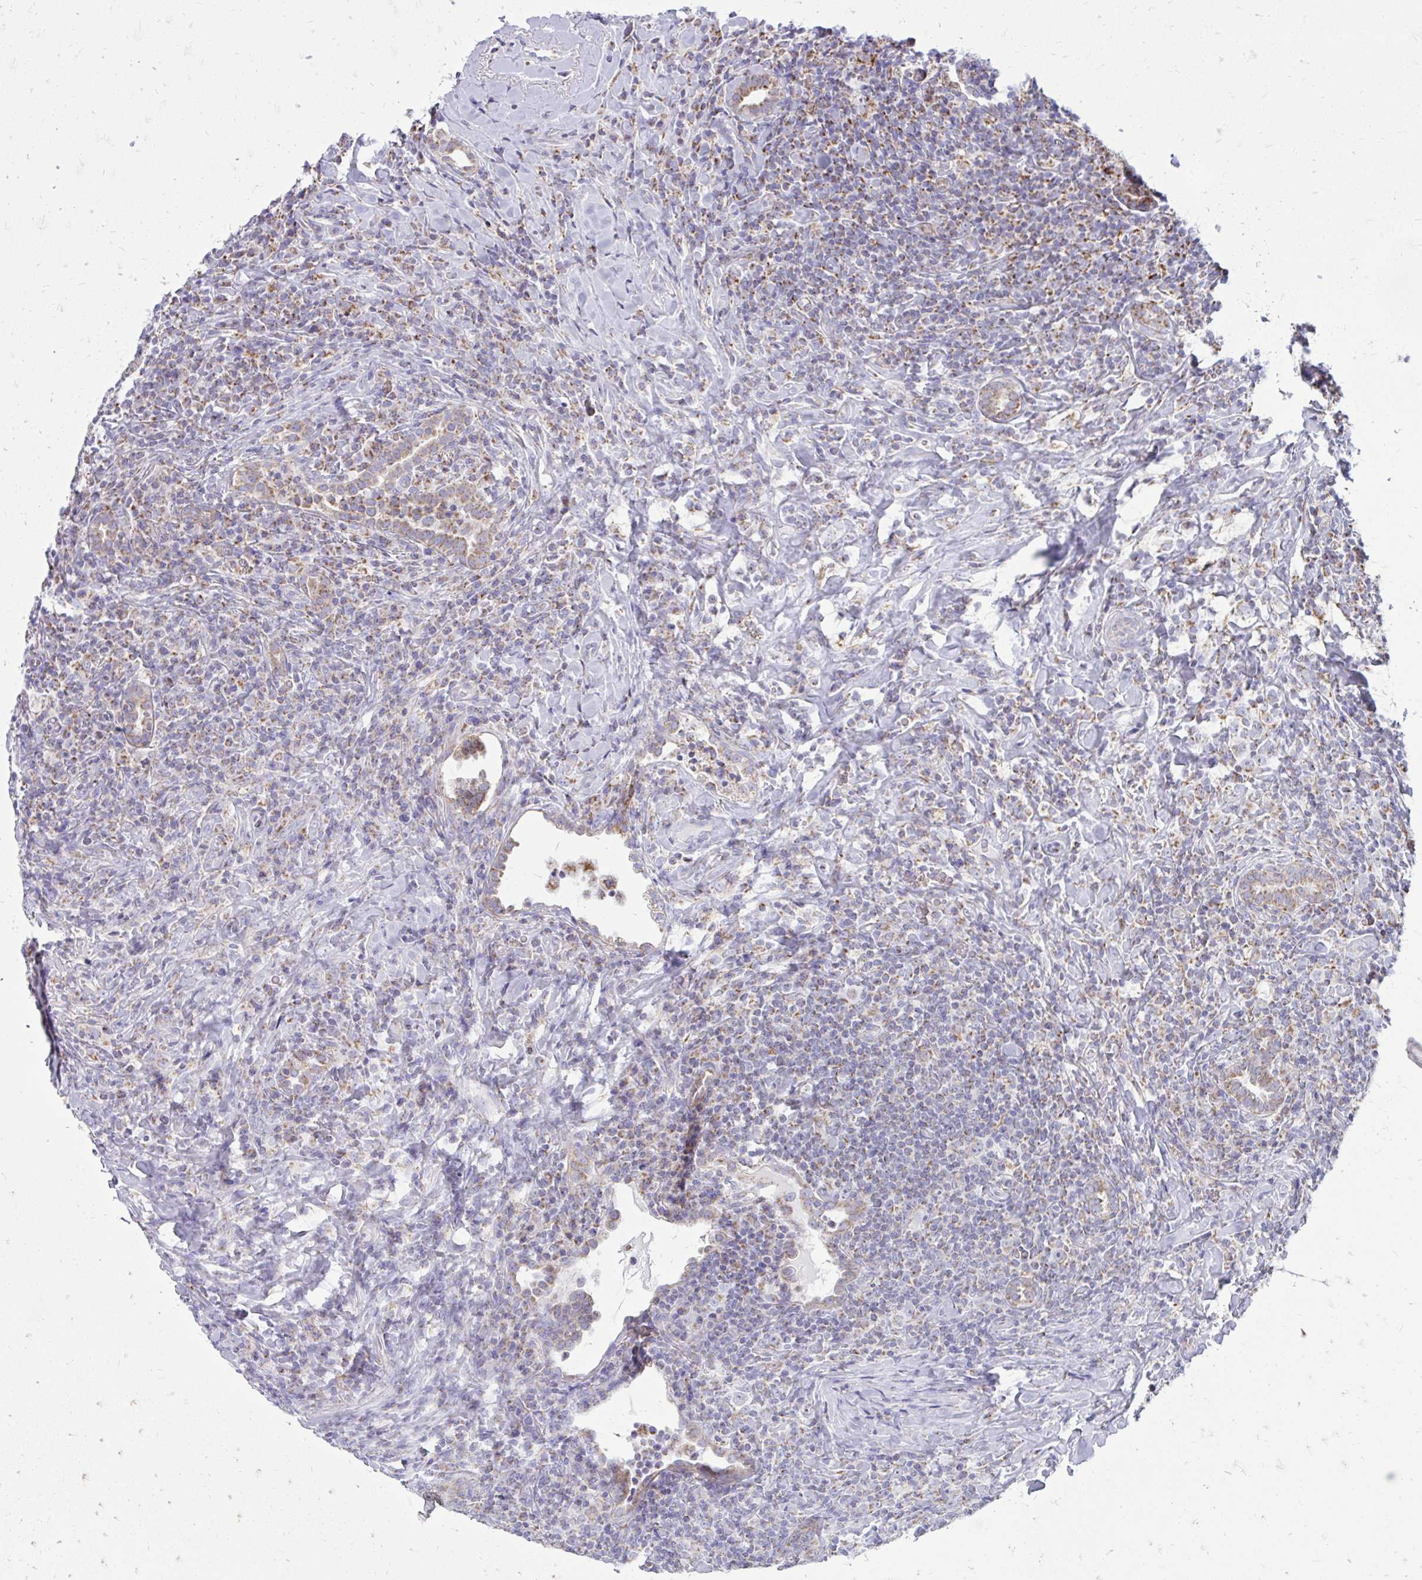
{"staining": {"intensity": "moderate", "quantity": "<25%", "location": "cytoplasmic/membranous"}, "tissue": "lymphoma", "cell_type": "Tumor cells", "image_type": "cancer", "snomed": [{"axis": "morphology", "description": "Hodgkin's disease, NOS"}, {"axis": "topography", "description": "Lung"}], "caption": "An IHC micrograph of tumor tissue is shown. Protein staining in brown labels moderate cytoplasmic/membranous positivity in Hodgkin's disease within tumor cells. (DAB = brown stain, brightfield microscopy at high magnification).", "gene": "SPTBN2", "patient": {"sex": "male", "age": 17}}